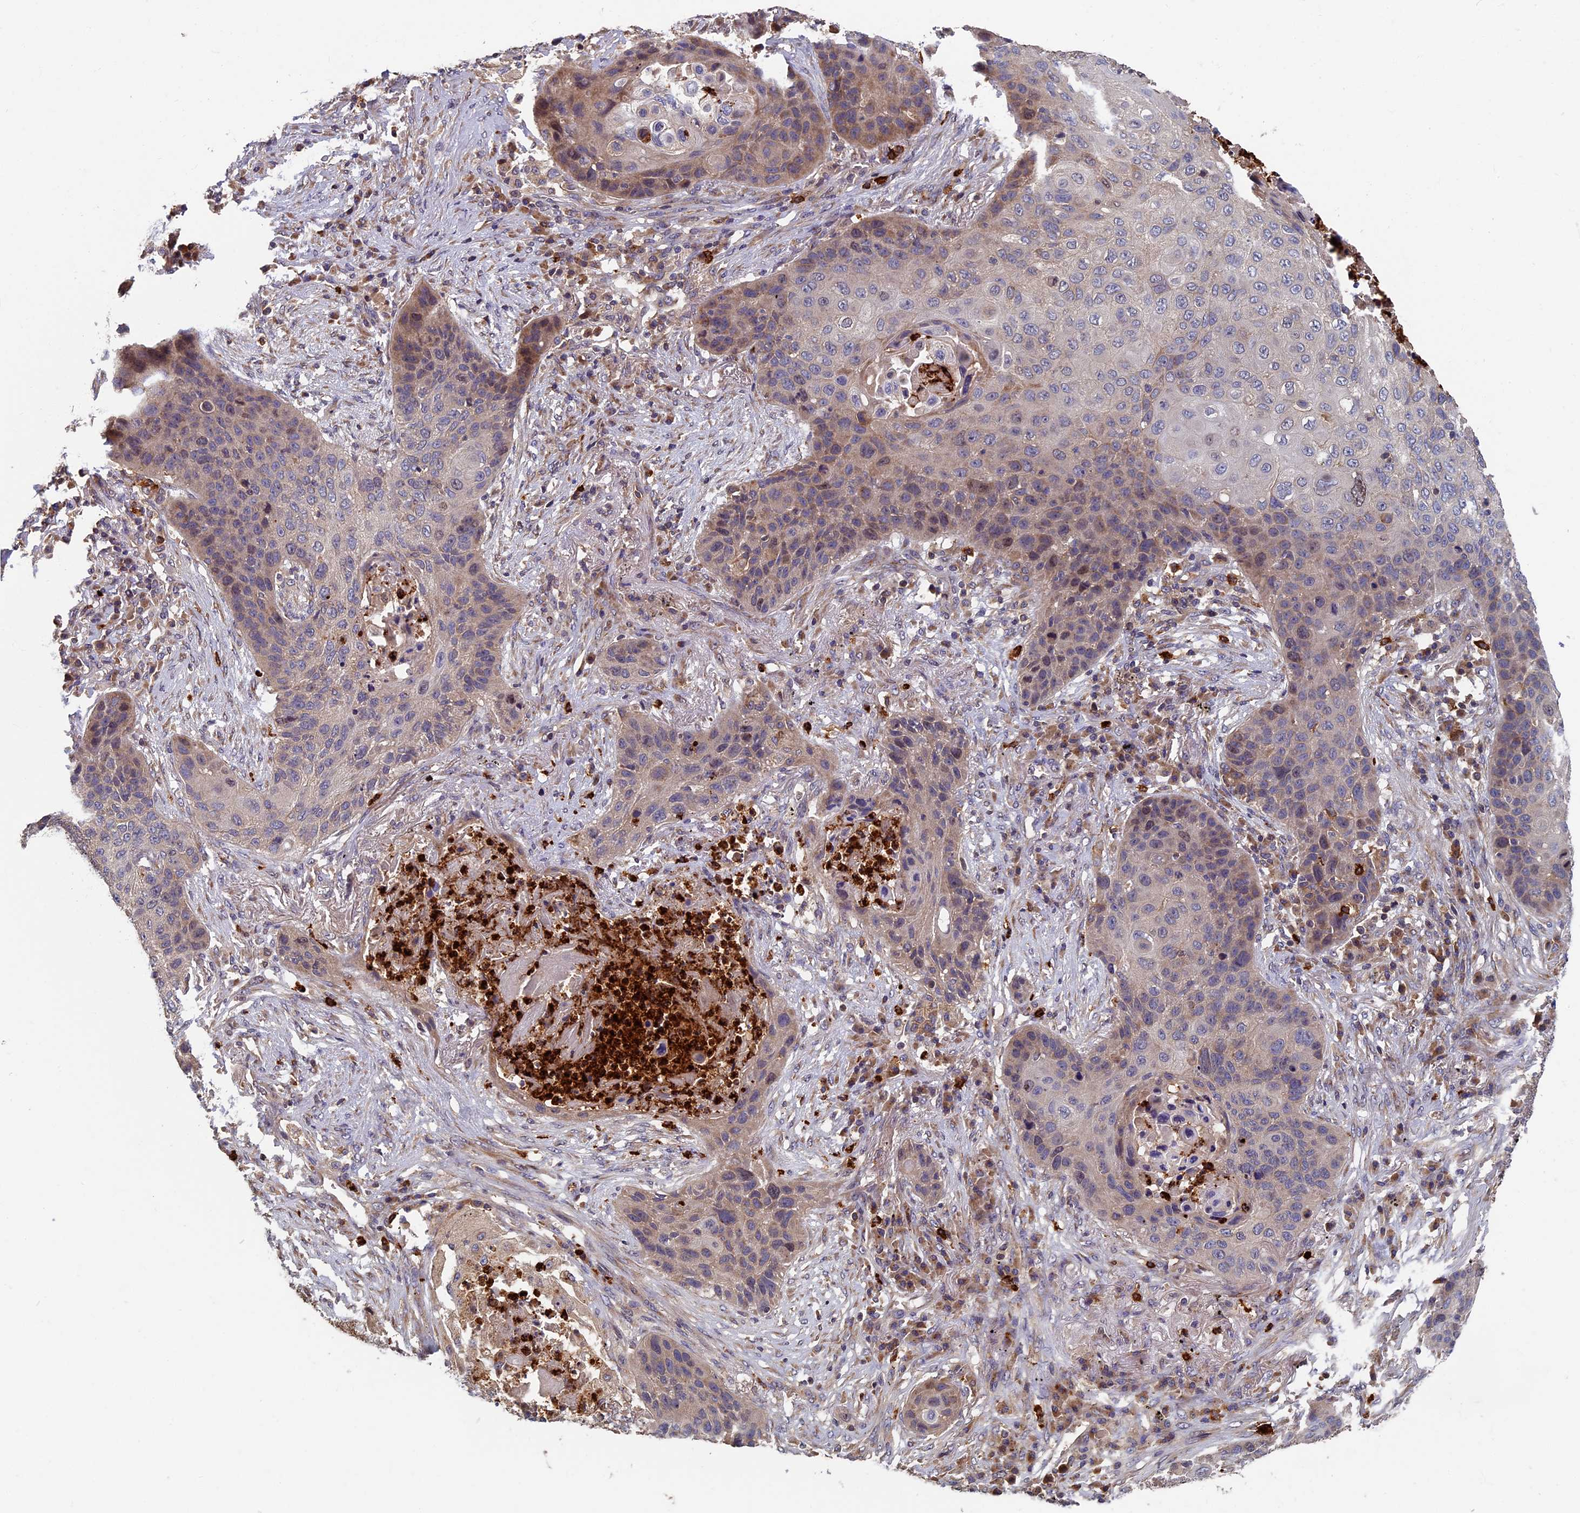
{"staining": {"intensity": "moderate", "quantity": "25%-75%", "location": "cytoplasmic/membranous"}, "tissue": "lung cancer", "cell_type": "Tumor cells", "image_type": "cancer", "snomed": [{"axis": "morphology", "description": "Squamous cell carcinoma, NOS"}, {"axis": "topography", "description": "Lung"}], "caption": "Protein staining by IHC demonstrates moderate cytoplasmic/membranous staining in about 25%-75% of tumor cells in lung cancer (squamous cell carcinoma).", "gene": "TNK2", "patient": {"sex": "female", "age": 63}}